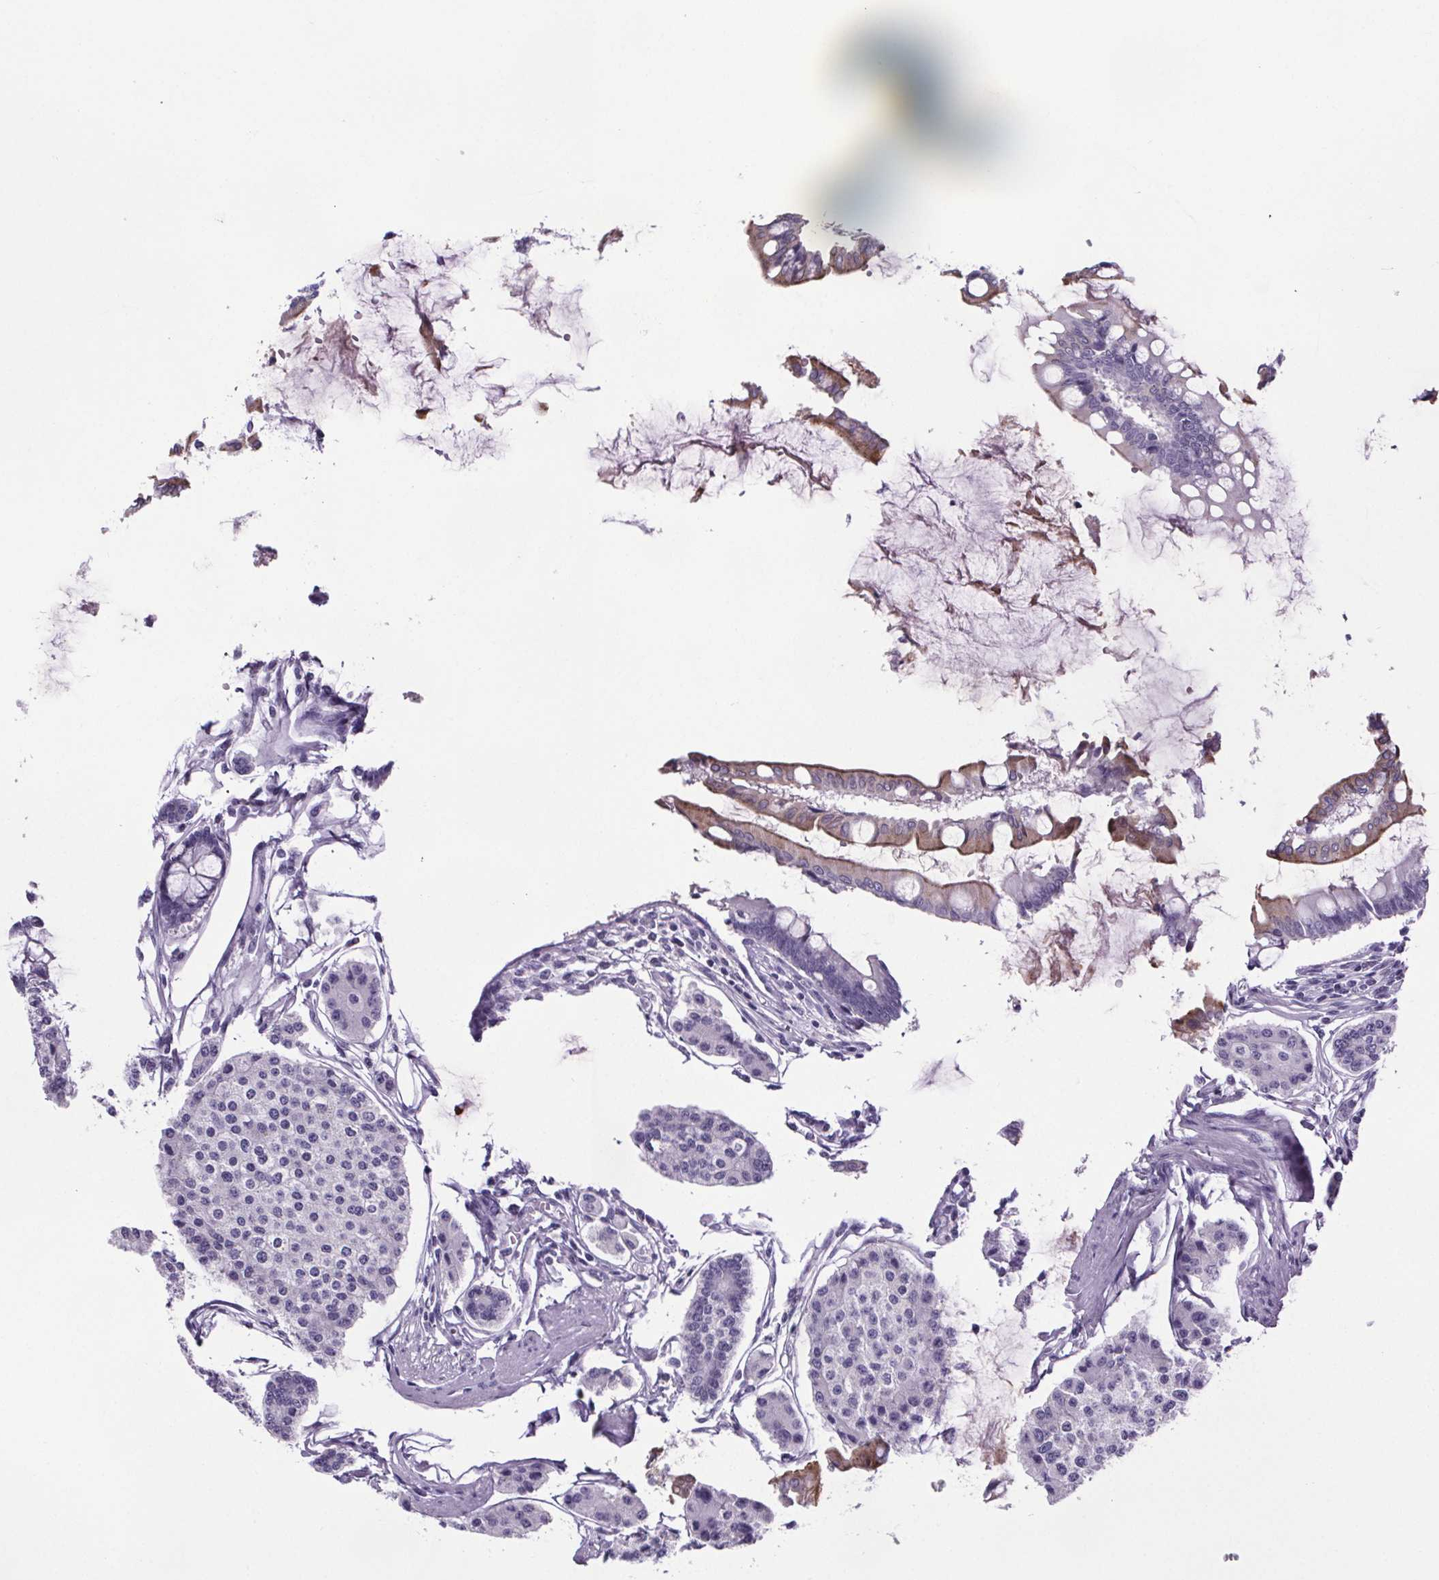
{"staining": {"intensity": "negative", "quantity": "none", "location": "none"}, "tissue": "carcinoid", "cell_type": "Tumor cells", "image_type": "cancer", "snomed": [{"axis": "morphology", "description": "Carcinoid, malignant, NOS"}, {"axis": "topography", "description": "Small intestine"}], "caption": "Carcinoid (malignant) was stained to show a protein in brown. There is no significant staining in tumor cells. (Stains: DAB (3,3'-diaminobenzidine) IHC with hematoxylin counter stain, Microscopy: brightfield microscopy at high magnification).", "gene": "CUBN", "patient": {"sex": "female", "age": 65}}